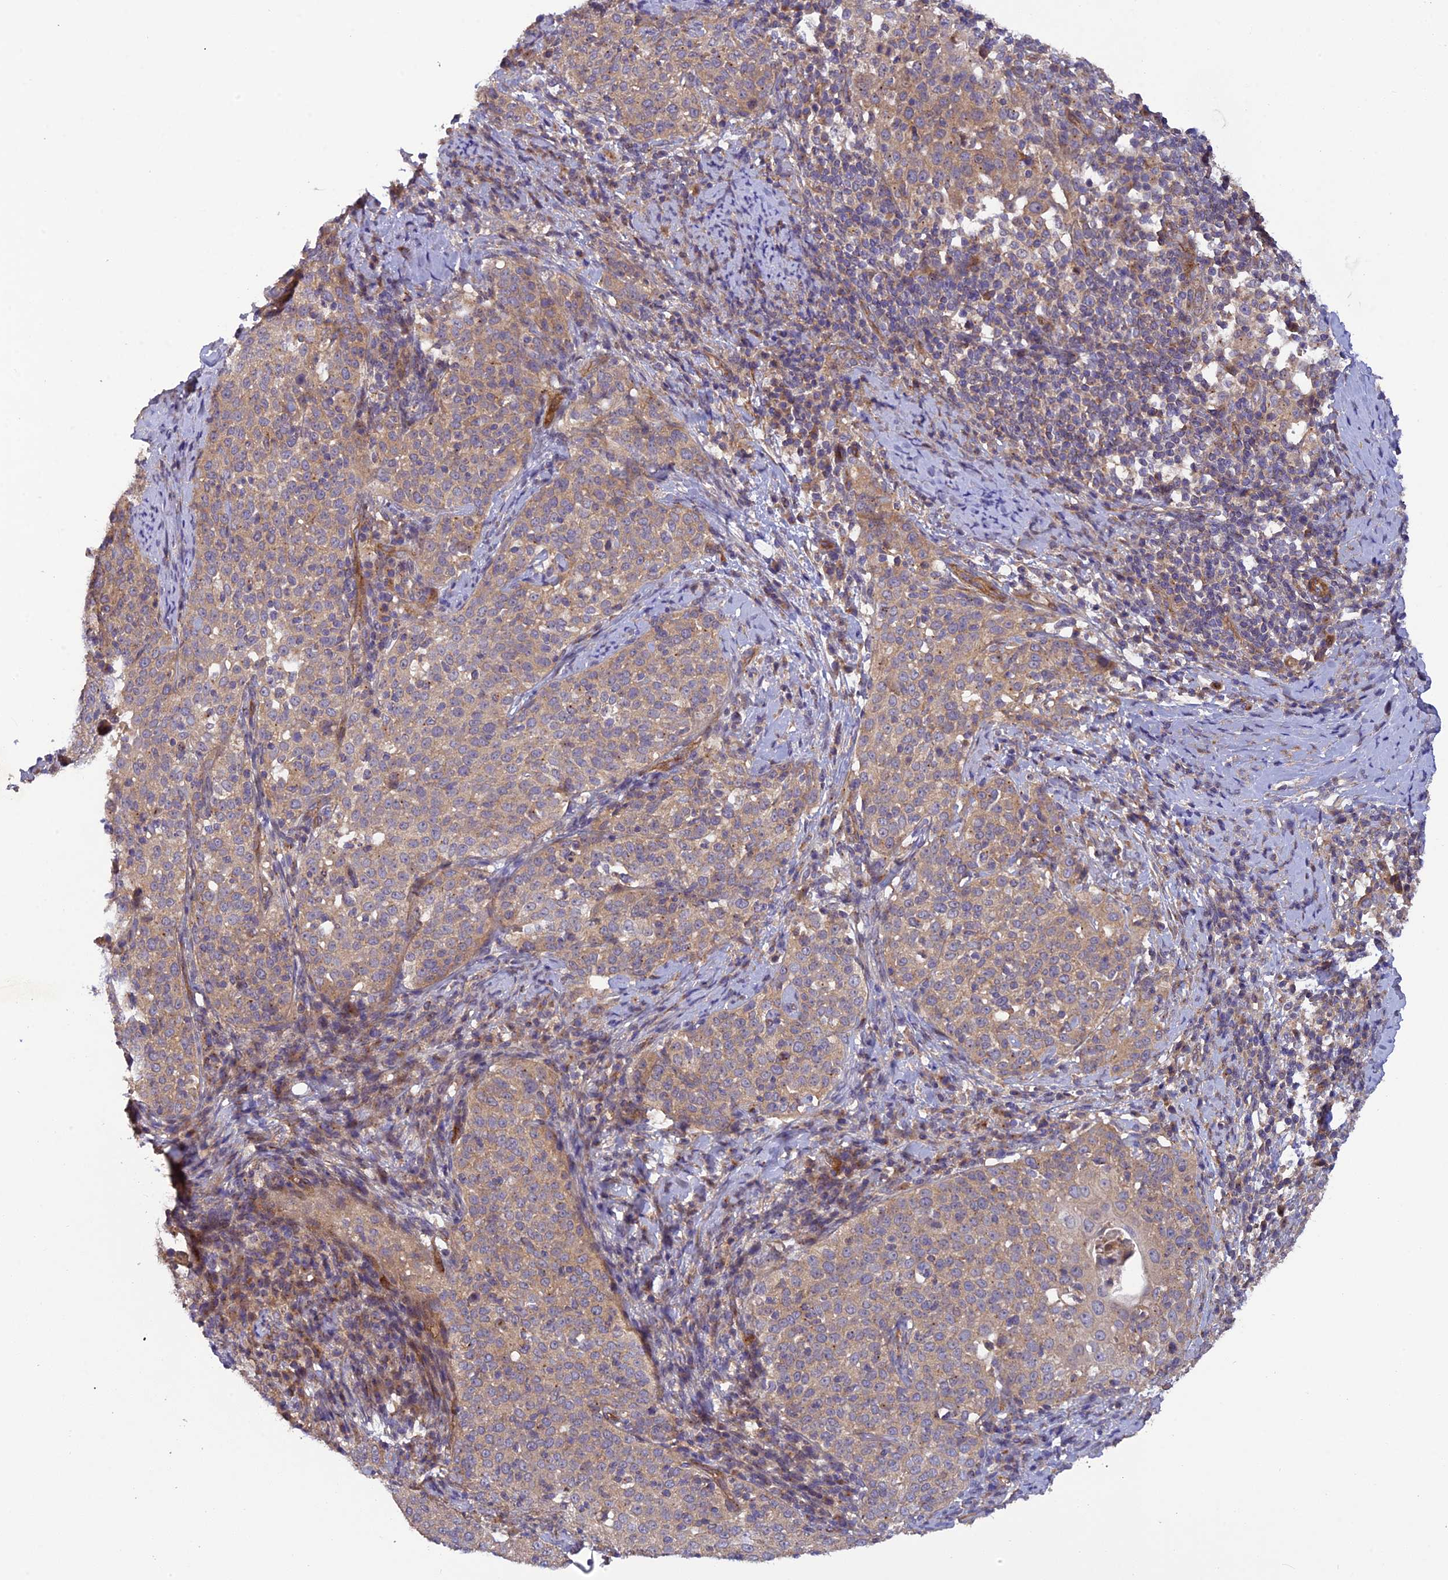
{"staining": {"intensity": "moderate", "quantity": ">75%", "location": "cytoplasmic/membranous"}, "tissue": "cervical cancer", "cell_type": "Tumor cells", "image_type": "cancer", "snomed": [{"axis": "morphology", "description": "Squamous cell carcinoma, NOS"}, {"axis": "topography", "description": "Cervix"}], "caption": "A photomicrograph of cervical squamous cell carcinoma stained for a protein displays moderate cytoplasmic/membranous brown staining in tumor cells.", "gene": "ADAMTS15", "patient": {"sex": "female", "age": 57}}